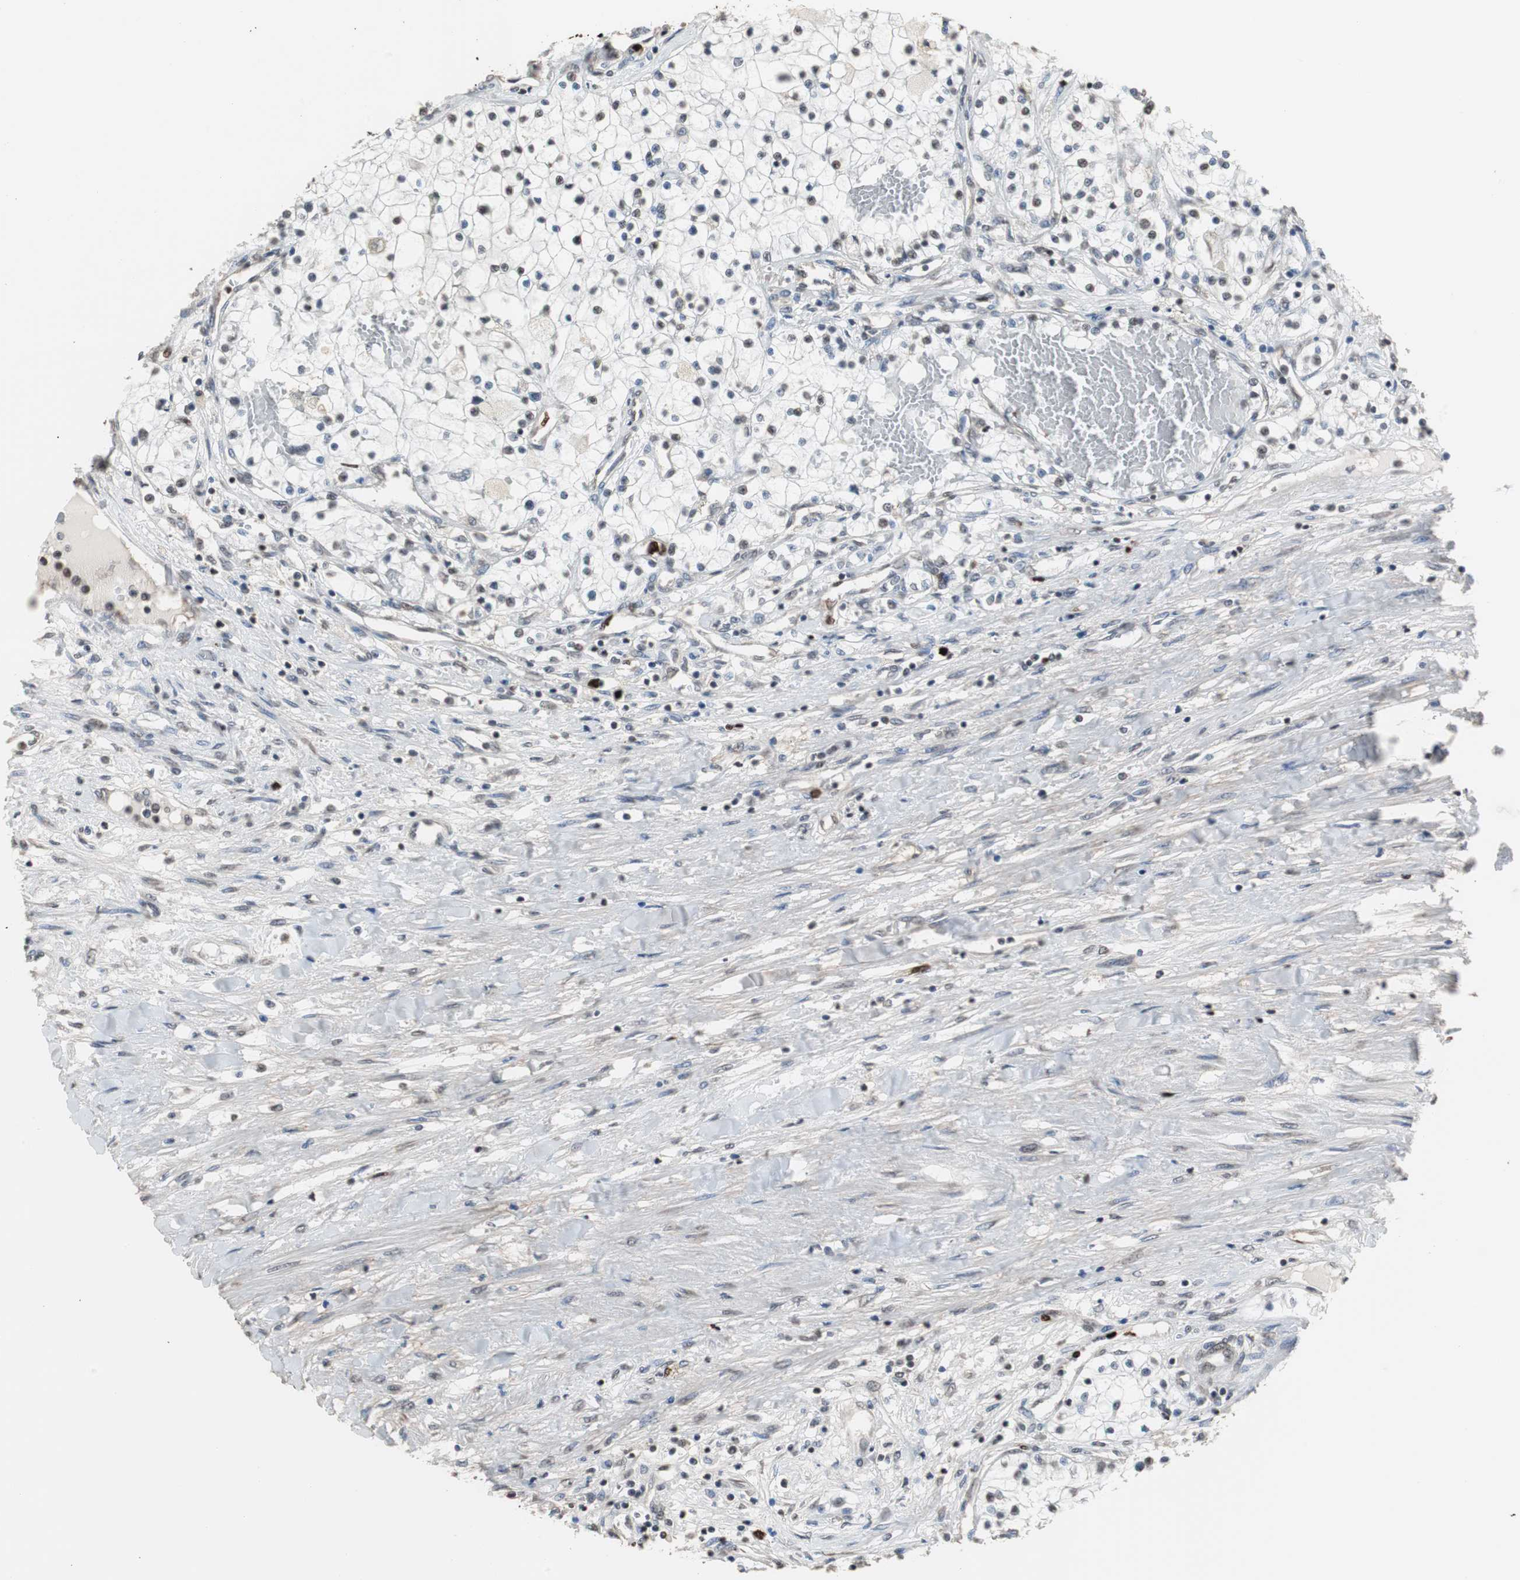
{"staining": {"intensity": "moderate", "quantity": "25%-75%", "location": "nuclear"}, "tissue": "renal cancer", "cell_type": "Tumor cells", "image_type": "cancer", "snomed": [{"axis": "morphology", "description": "Adenocarcinoma, NOS"}, {"axis": "topography", "description": "Kidney"}], "caption": "Tumor cells show medium levels of moderate nuclear staining in about 25%-75% of cells in renal adenocarcinoma. (IHC, brightfield microscopy, high magnification).", "gene": "TOP2A", "patient": {"sex": "male", "age": 68}}